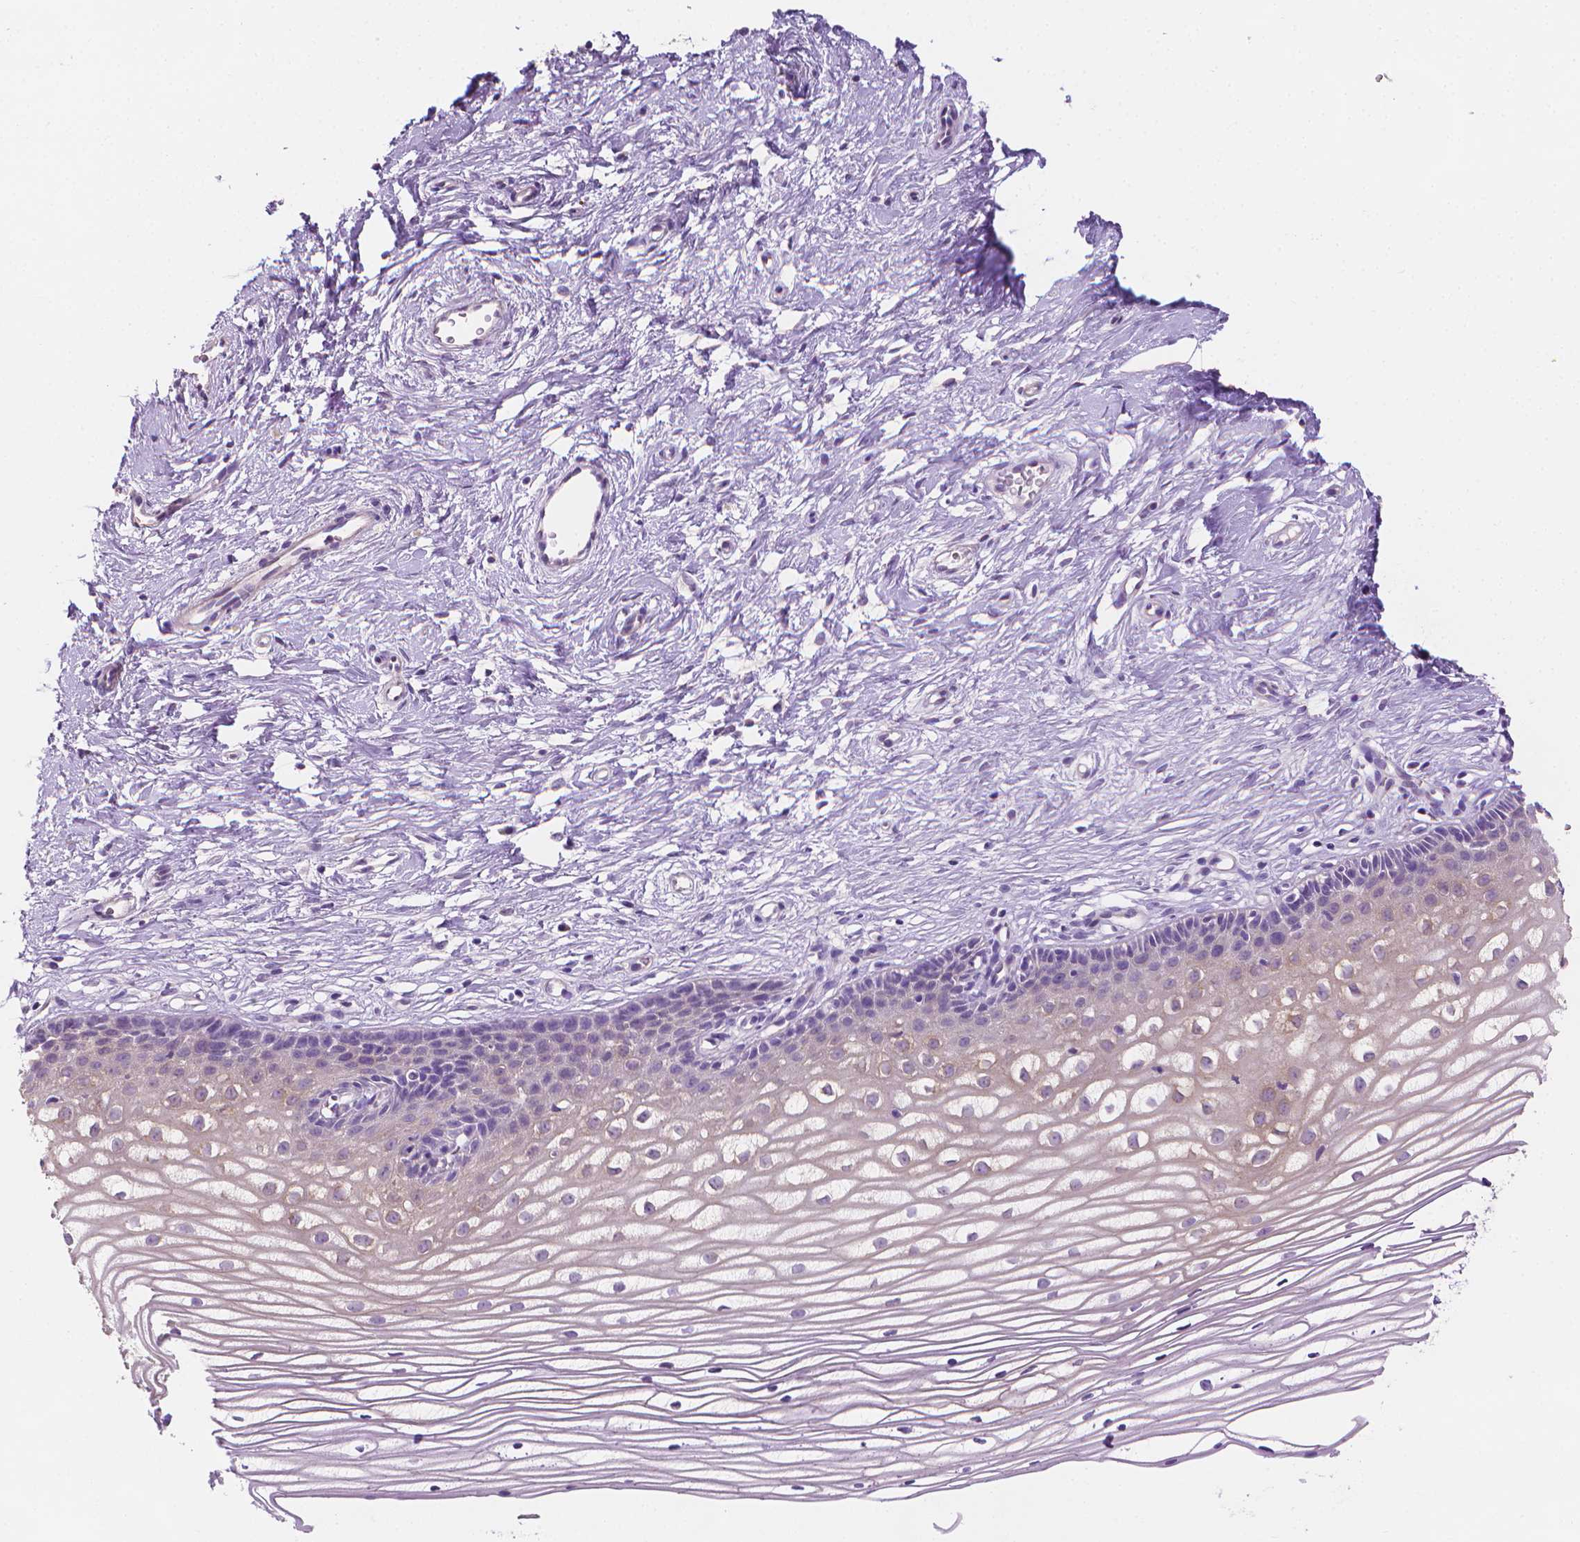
{"staining": {"intensity": "negative", "quantity": "none", "location": "none"}, "tissue": "cervix", "cell_type": "Glandular cells", "image_type": "normal", "snomed": [{"axis": "morphology", "description": "Normal tissue, NOS"}, {"axis": "topography", "description": "Cervix"}], "caption": "Immunohistochemistry photomicrograph of unremarkable cervix stained for a protein (brown), which reveals no staining in glandular cells.", "gene": "FASN", "patient": {"sex": "female", "age": 40}}